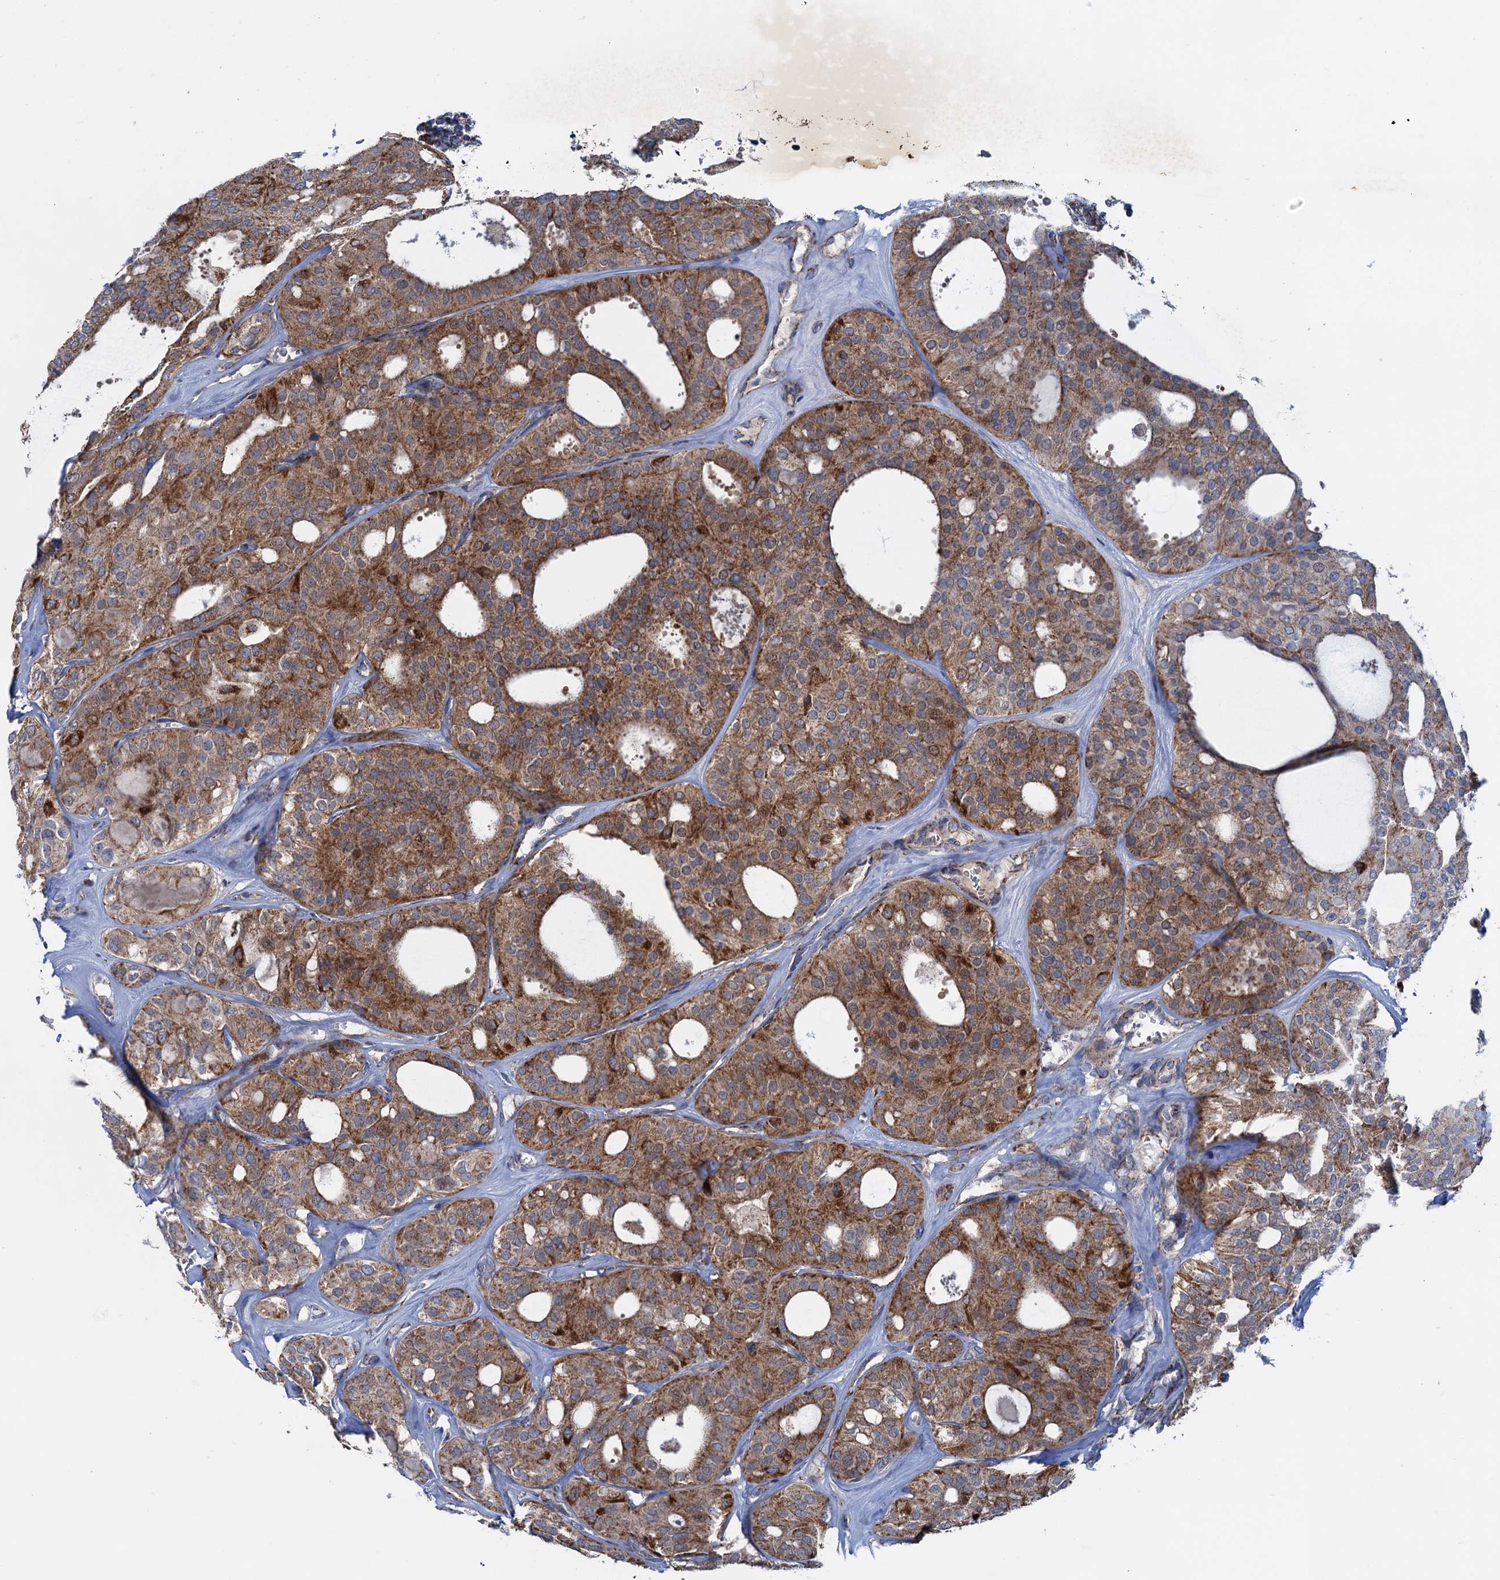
{"staining": {"intensity": "strong", "quantity": ">75%", "location": "cytoplasmic/membranous"}, "tissue": "thyroid cancer", "cell_type": "Tumor cells", "image_type": "cancer", "snomed": [{"axis": "morphology", "description": "Follicular adenoma carcinoma, NOS"}, {"axis": "topography", "description": "Thyroid gland"}], "caption": "The photomicrograph displays staining of thyroid follicular adenoma carcinoma, revealing strong cytoplasmic/membranous protein staining (brown color) within tumor cells.", "gene": "GTPBP3", "patient": {"sex": "male", "age": 75}}